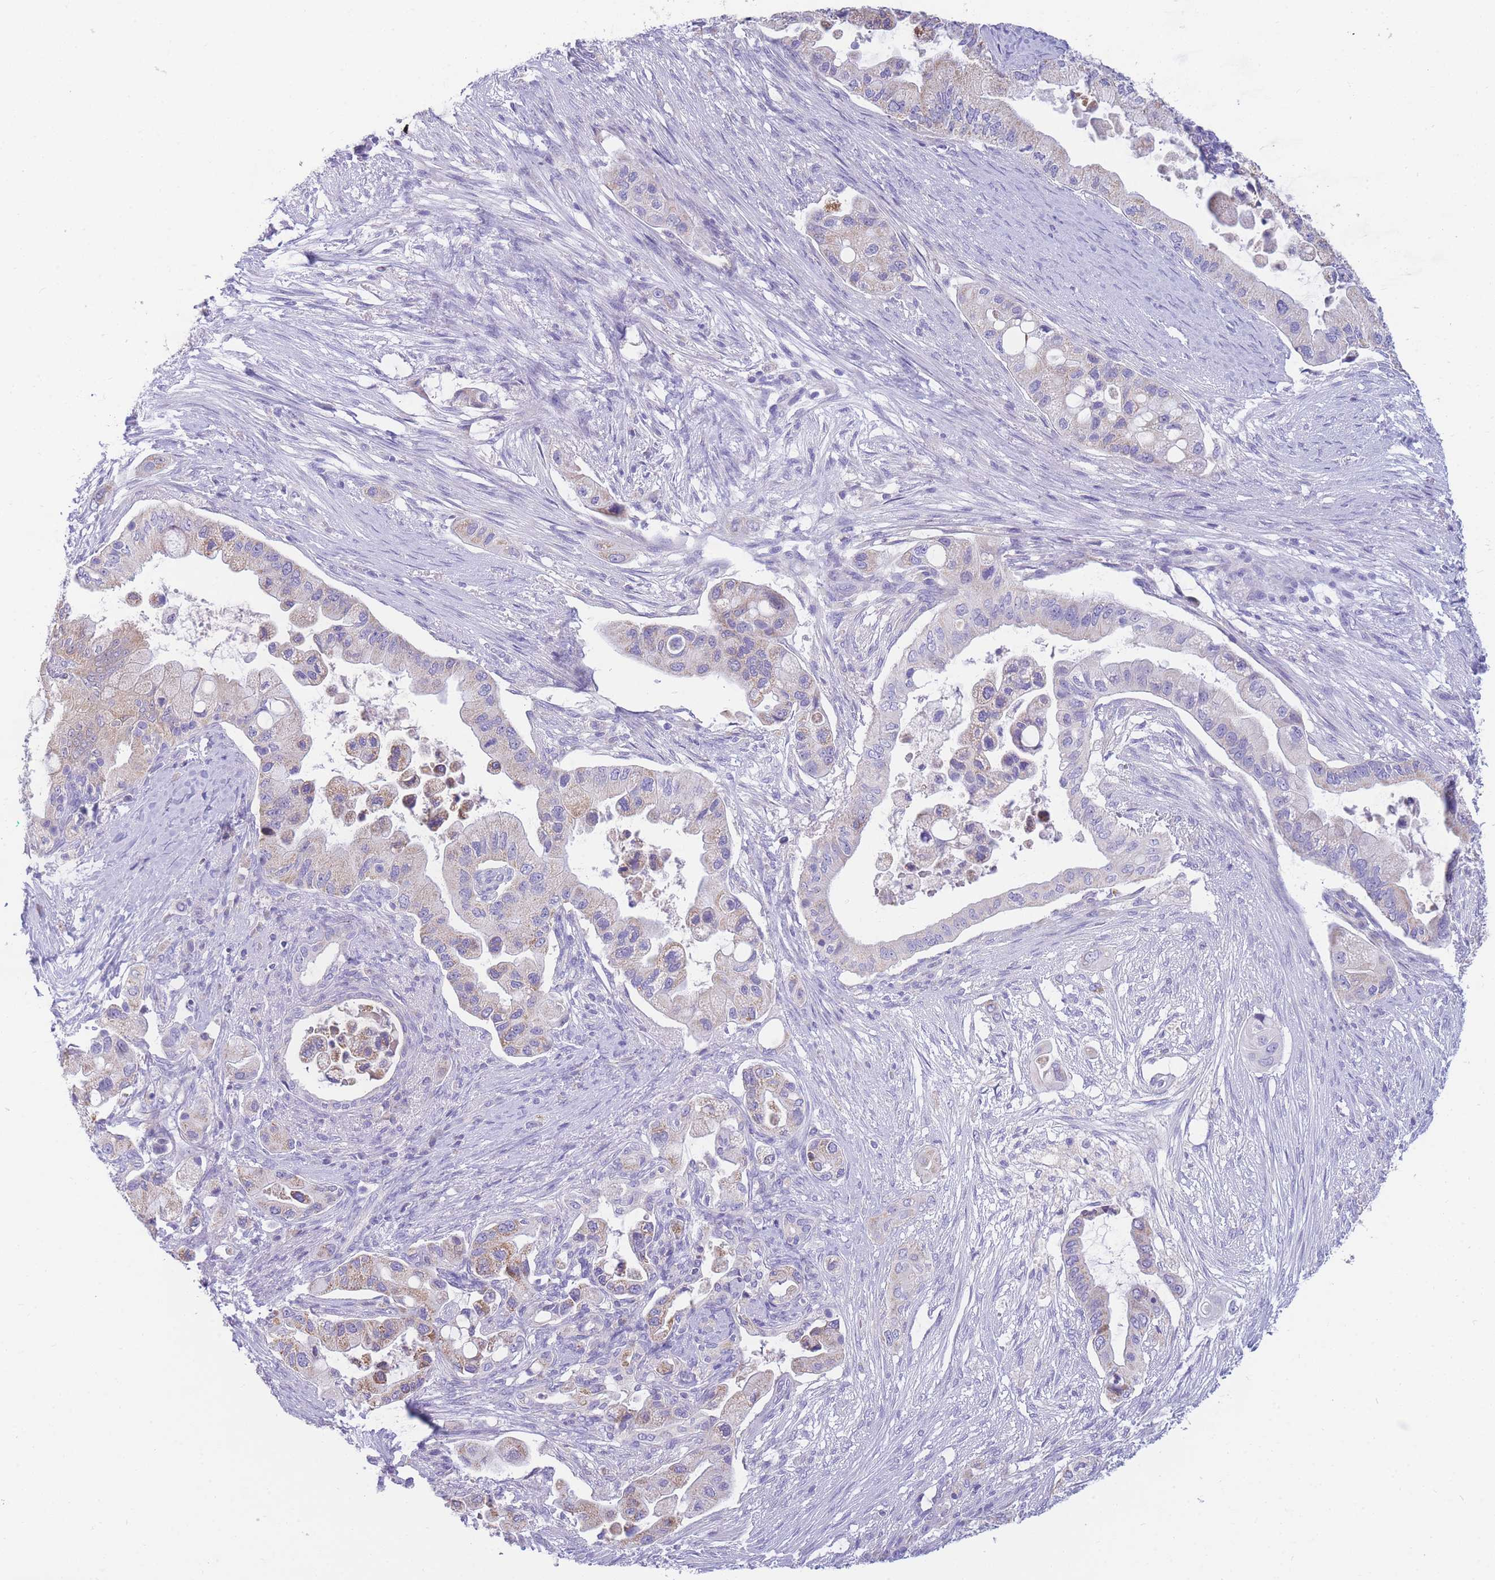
{"staining": {"intensity": "negative", "quantity": "none", "location": "none"}, "tissue": "pancreatic cancer", "cell_type": "Tumor cells", "image_type": "cancer", "snomed": [{"axis": "morphology", "description": "Adenocarcinoma, NOS"}, {"axis": "topography", "description": "Pancreas"}], "caption": "This is an immunohistochemistry (IHC) photomicrograph of human pancreatic cancer (adenocarcinoma). There is no staining in tumor cells.", "gene": "DHRS11", "patient": {"sex": "male", "age": 57}}